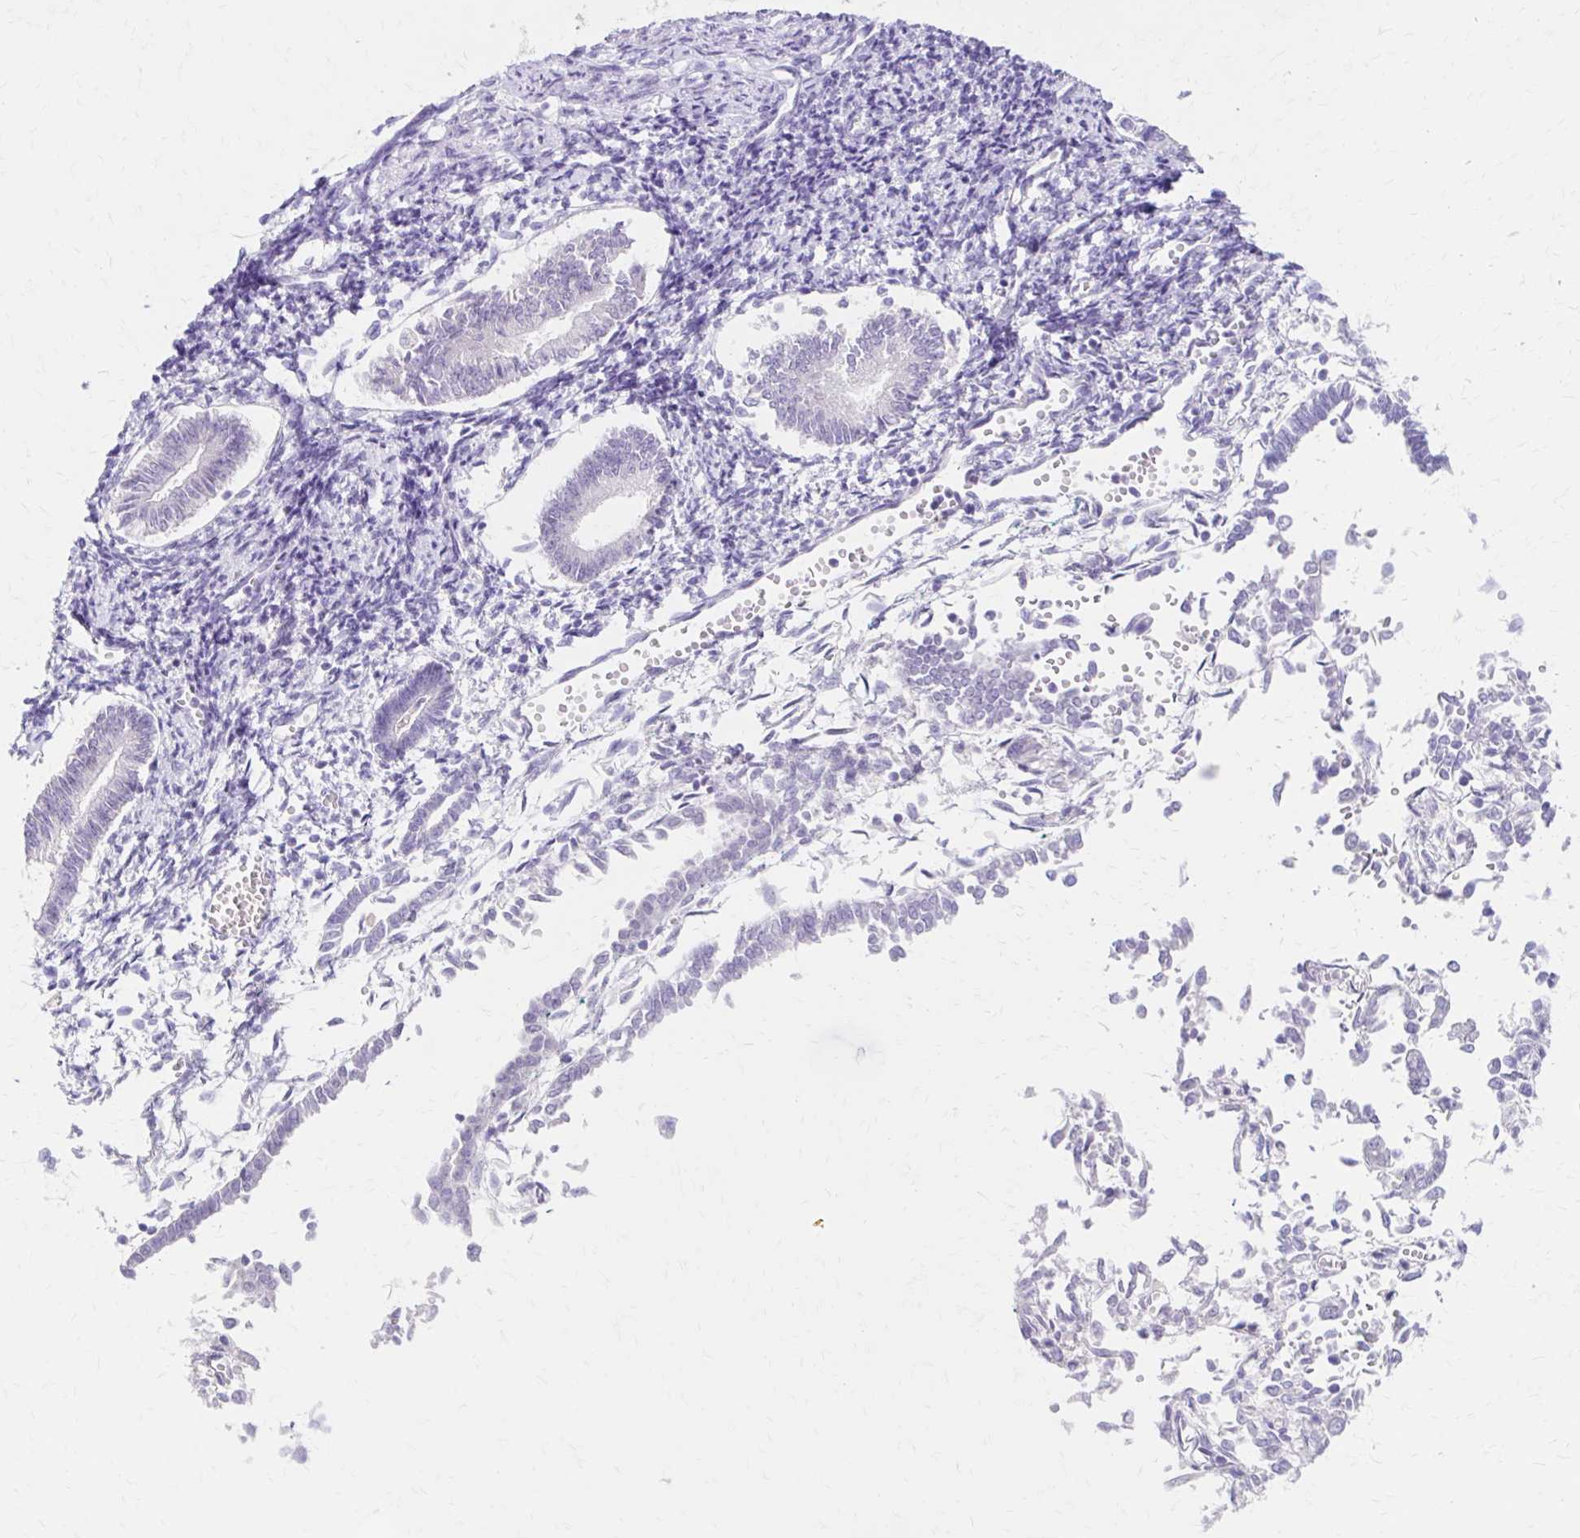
{"staining": {"intensity": "negative", "quantity": "none", "location": "none"}, "tissue": "endometrial cancer", "cell_type": "Tumor cells", "image_type": "cancer", "snomed": [{"axis": "morphology", "description": "Adenocarcinoma, NOS"}, {"axis": "topography", "description": "Endometrium"}], "caption": "There is no significant staining in tumor cells of endometrial cancer. (Brightfield microscopy of DAB (3,3'-diaminobenzidine) immunohistochemistry at high magnification).", "gene": "AZGP1", "patient": {"sex": "female", "age": 65}}